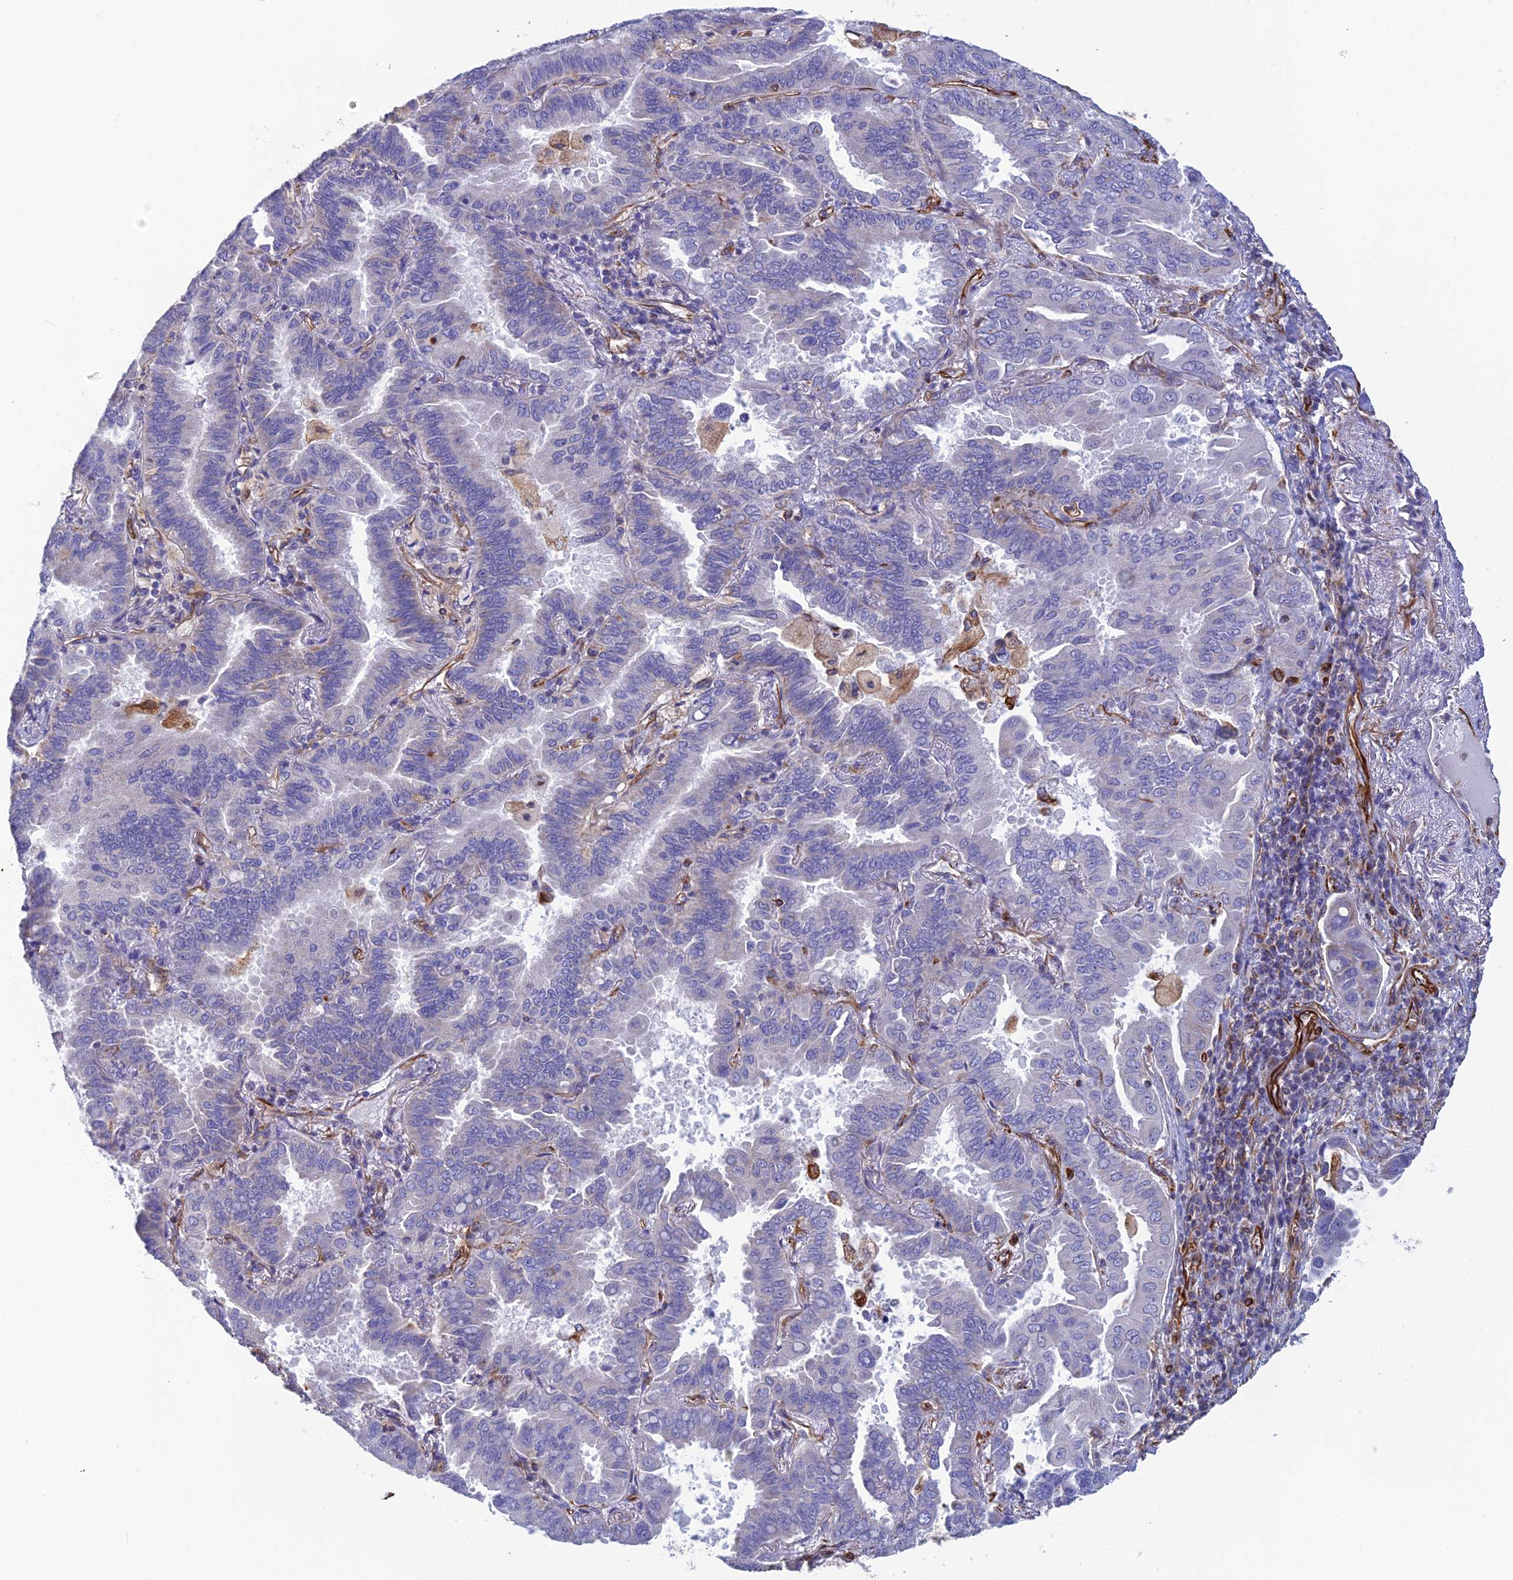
{"staining": {"intensity": "negative", "quantity": "none", "location": "none"}, "tissue": "lung cancer", "cell_type": "Tumor cells", "image_type": "cancer", "snomed": [{"axis": "morphology", "description": "Adenocarcinoma, NOS"}, {"axis": "topography", "description": "Lung"}], "caption": "This micrograph is of lung adenocarcinoma stained with immunohistochemistry to label a protein in brown with the nuclei are counter-stained blue. There is no staining in tumor cells.", "gene": "FBXL20", "patient": {"sex": "male", "age": 64}}